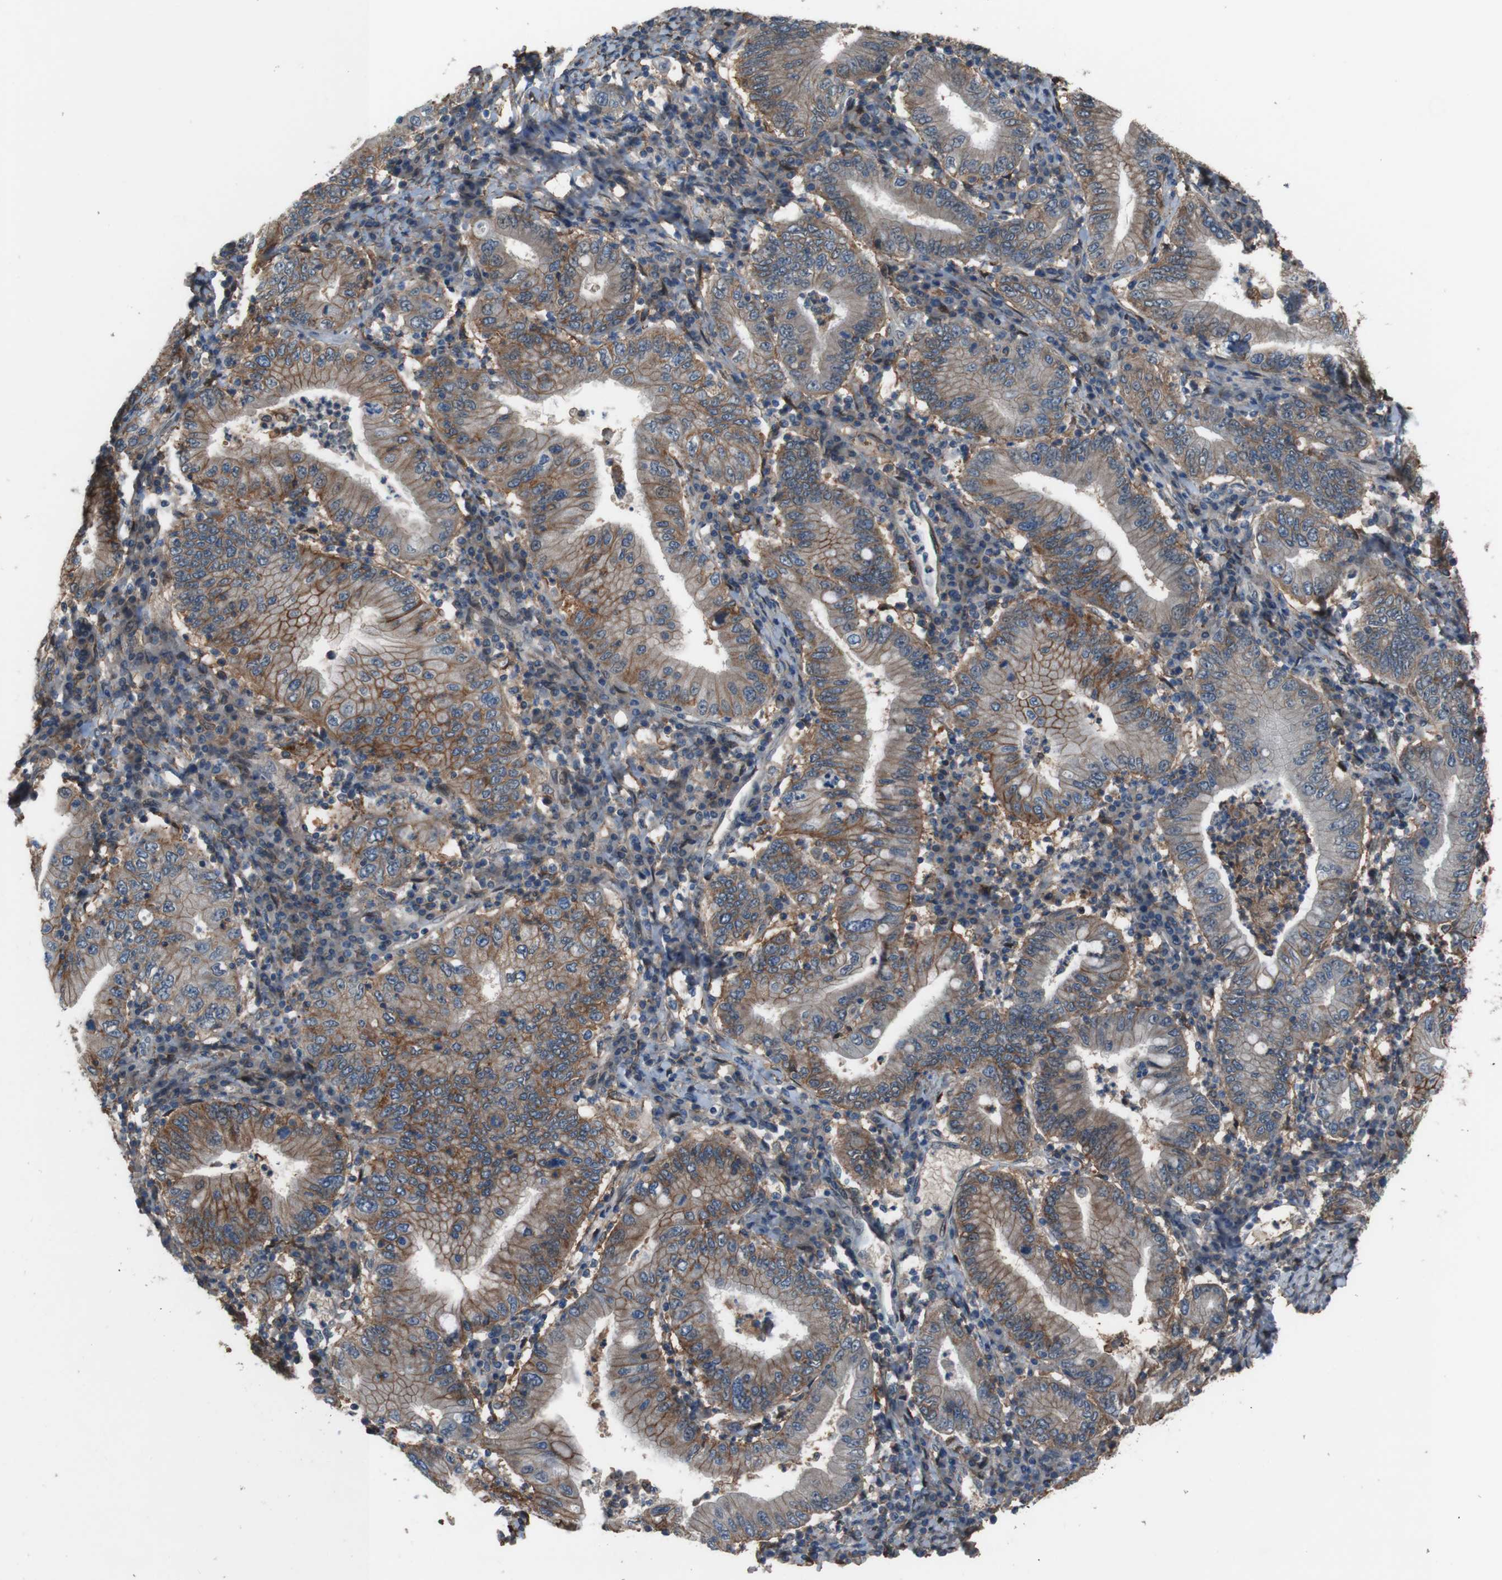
{"staining": {"intensity": "moderate", "quantity": "25%-75%", "location": "cytoplasmic/membranous"}, "tissue": "stomach cancer", "cell_type": "Tumor cells", "image_type": "cancer", "snomed": [{"axis": "morphology", "description": "Normal tissue, NOS"}, {"axis": "morphology", "description": "Adenocarcinoma, NOS"}, {"axis": "topography", "description": "Esophagus"}, {"axis": "topography", "description": "Stomach, upper"}, {"axis": "topography", "description": "Peripheral nerve tissue"}], "caption": "Stomach cancer (adenocarcinoma) stained for a protein (brown) exhibits moderate cytoplasmic/membranous positive positivity in approximately 25%-75% of tumor cells.", "gene": "ATP2B1", "patient": {"sex": "male", "age": 62}}